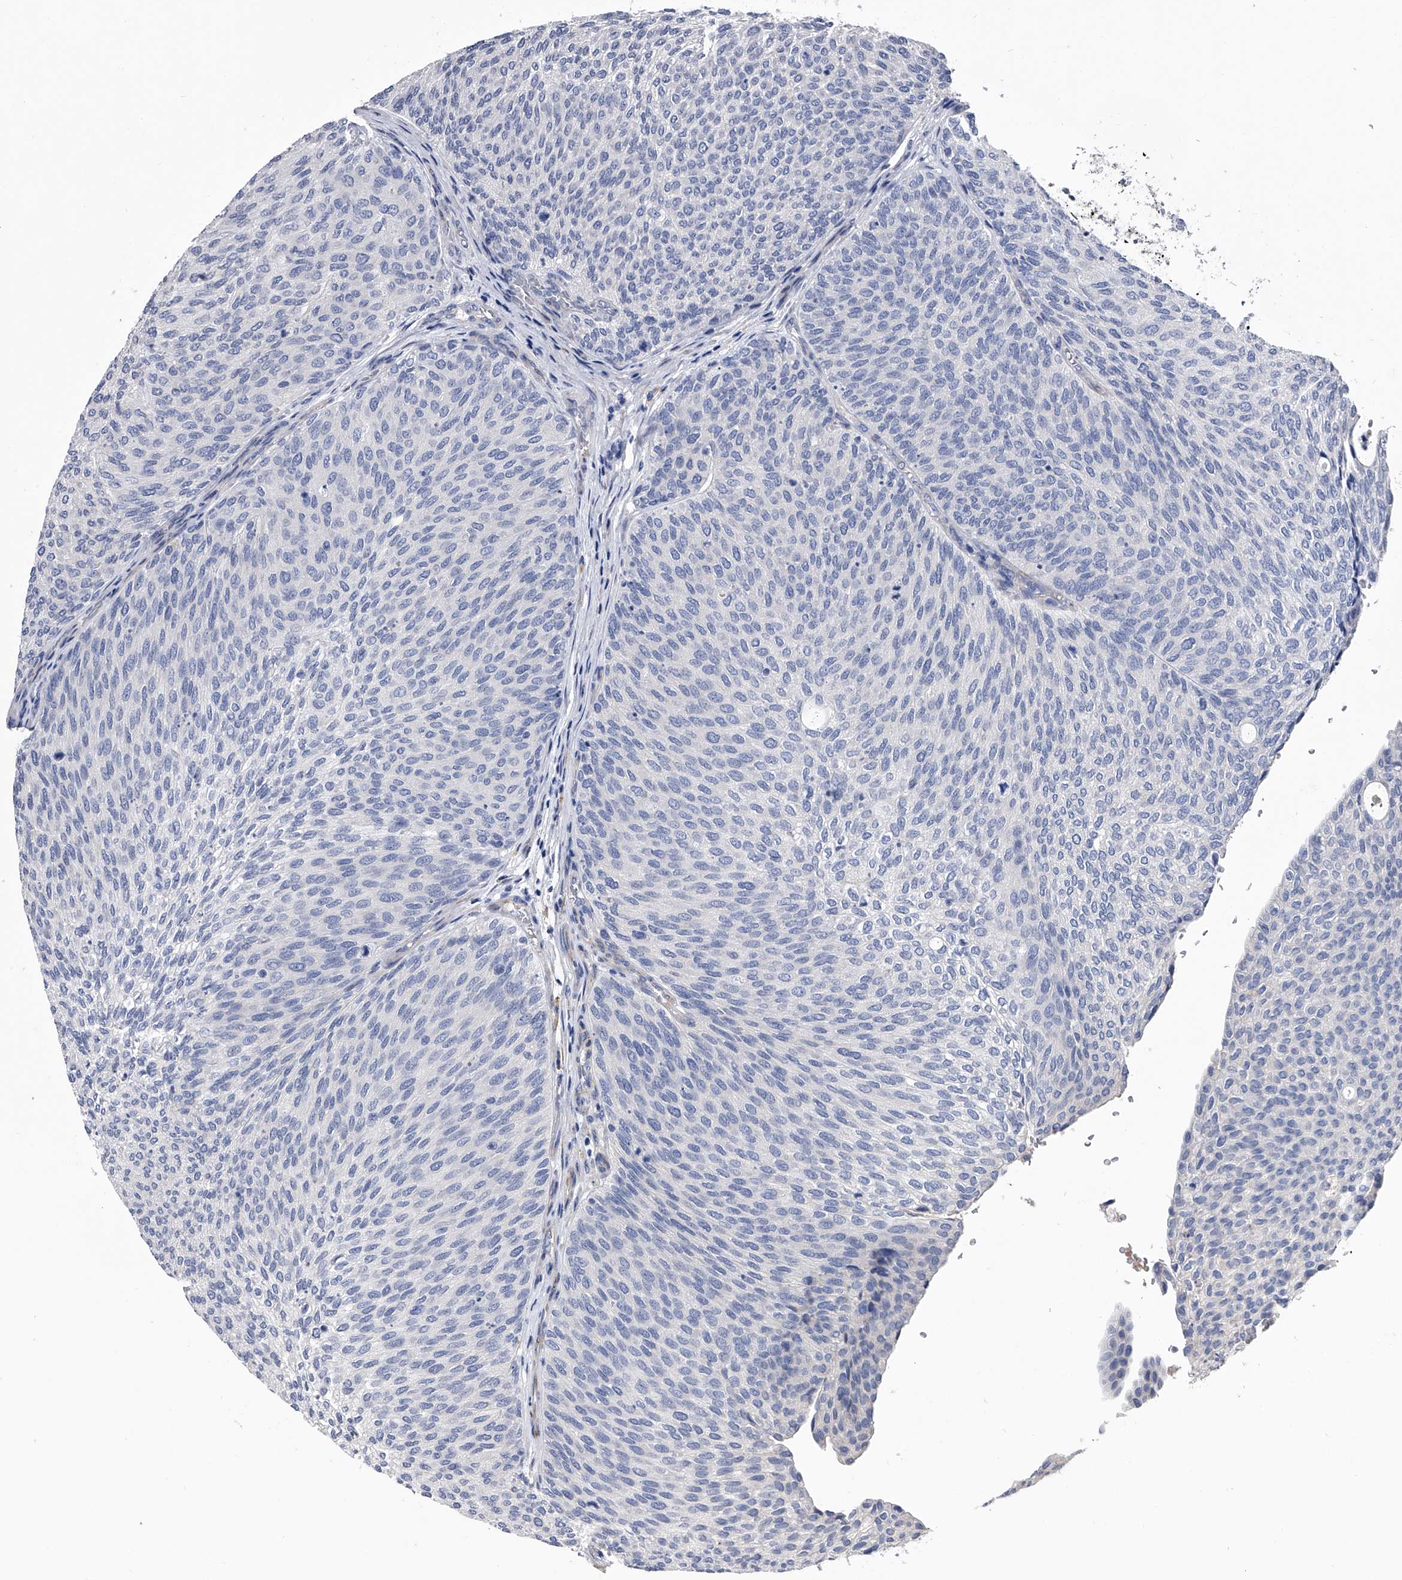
{"staining": {"intensity": "negative", "quantity": "none", "location": "none"}, "tissue": "urothelial cancer", "cell_type": "Tumor cells", "image_type": "cancer", "snomed": [{"axis": "morphology", "description": "Urothelial carcinoma, Low grade"}, {"axis": "topography", "description": "Urinary bladder"}], "caption": "An image of human urothelial cancer is negative for staining in tumor cells.", "gene": "EFCAB7", "patient": {"sex": "female", "age": 79}}